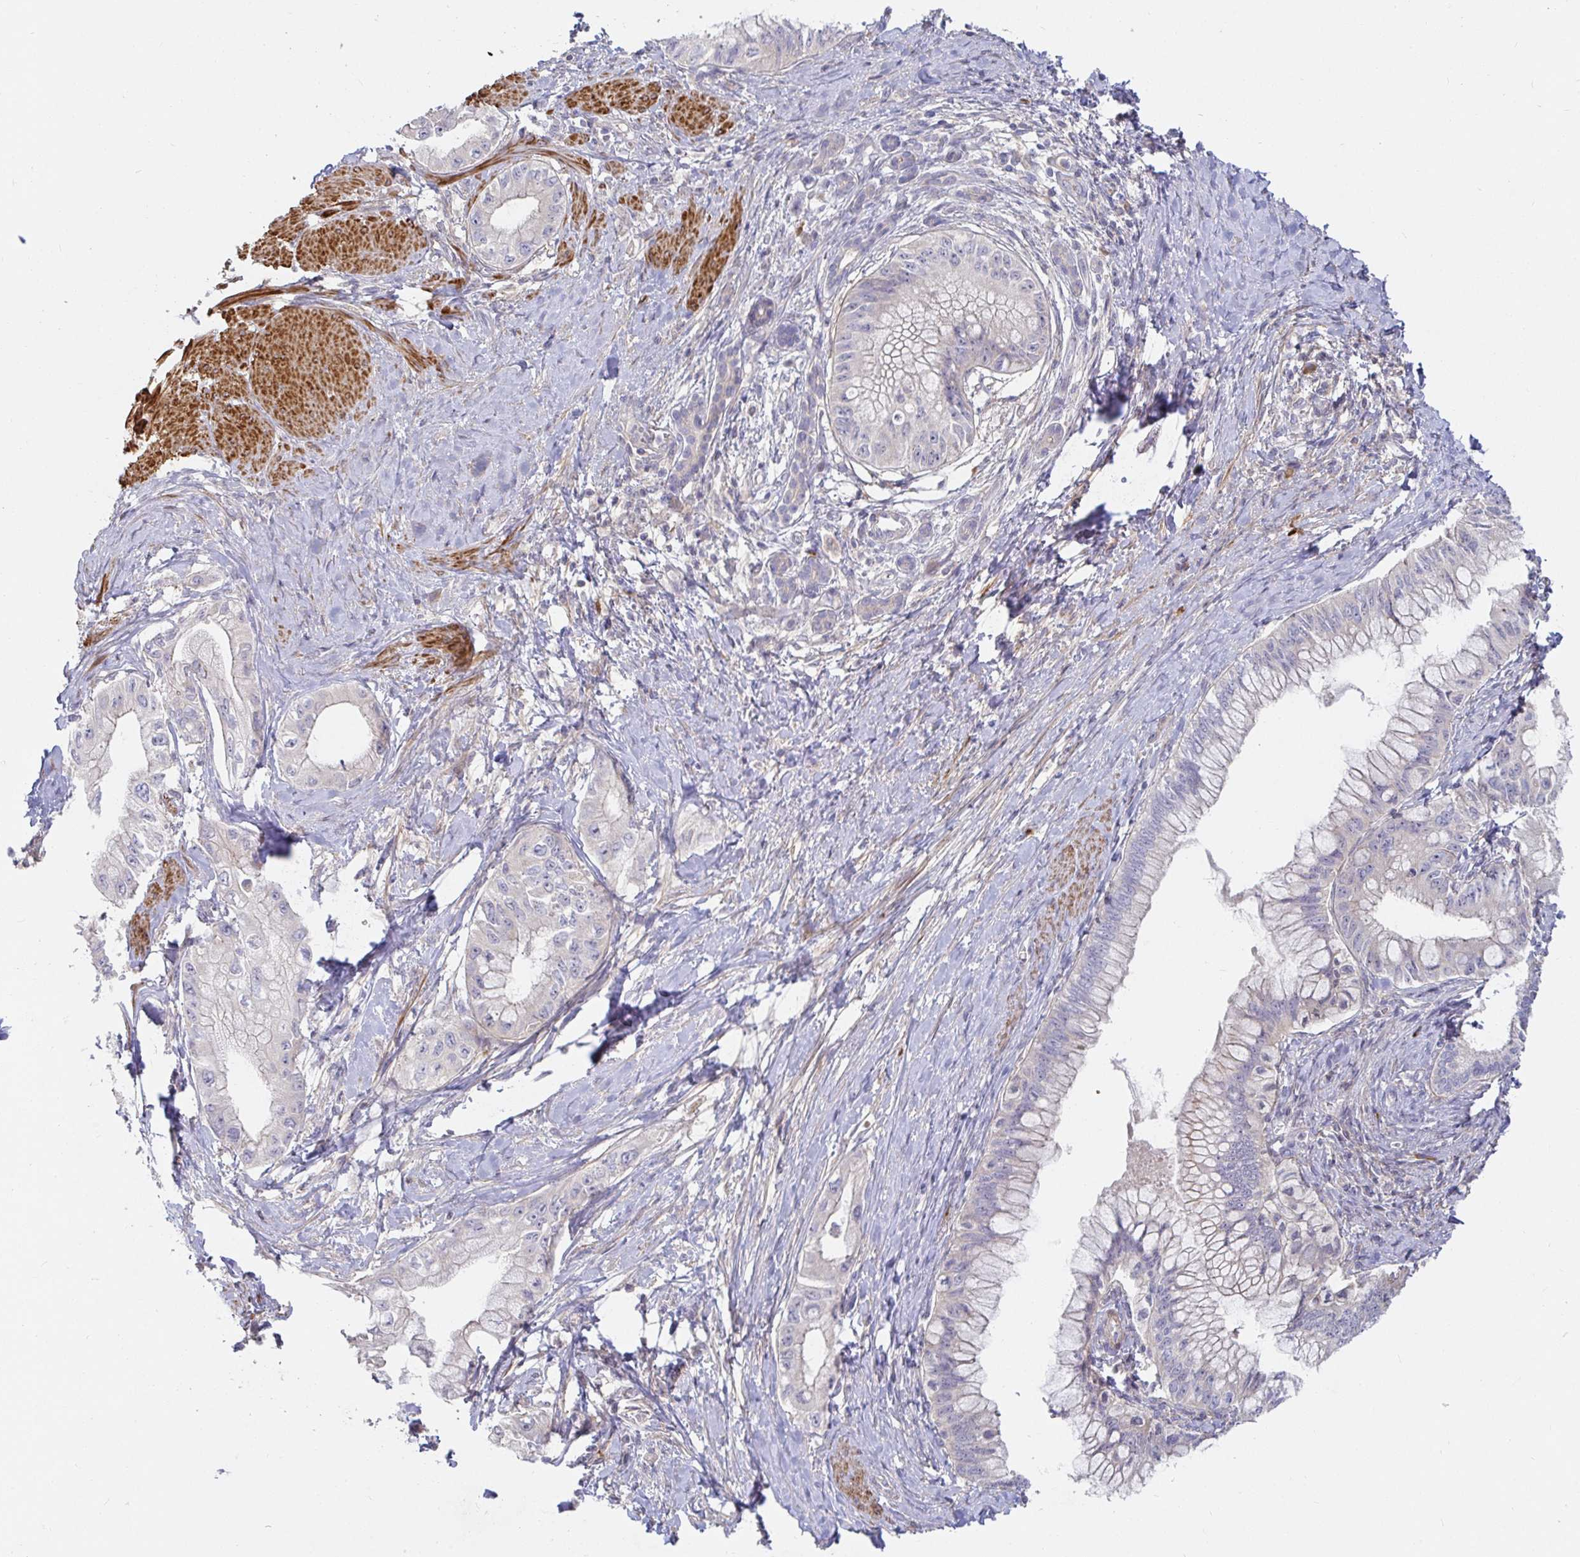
{"staining": {"intensity": "negative", "quantity": "none", "location": "none"}, "tissue": "pancreatic cancer", "cell_type": "Tumor cells", "image_type": "cancer", "snomed": [{"axis": "morphology", "description": "Adenocarcinoma, NOS"}, {"axis": "topography", "description": "Pancreas"}], "caption": "DAB immunohistochemical staining of human pancreatic adenocarcinoma reveals no significant expression in tumor cells. (DAB (3,3'-diaminobenzidine) immunohistochemistry with hematoxylin counter stain).", "gene": "SSH2", "patient": {"sex": "male", "age": 48}}